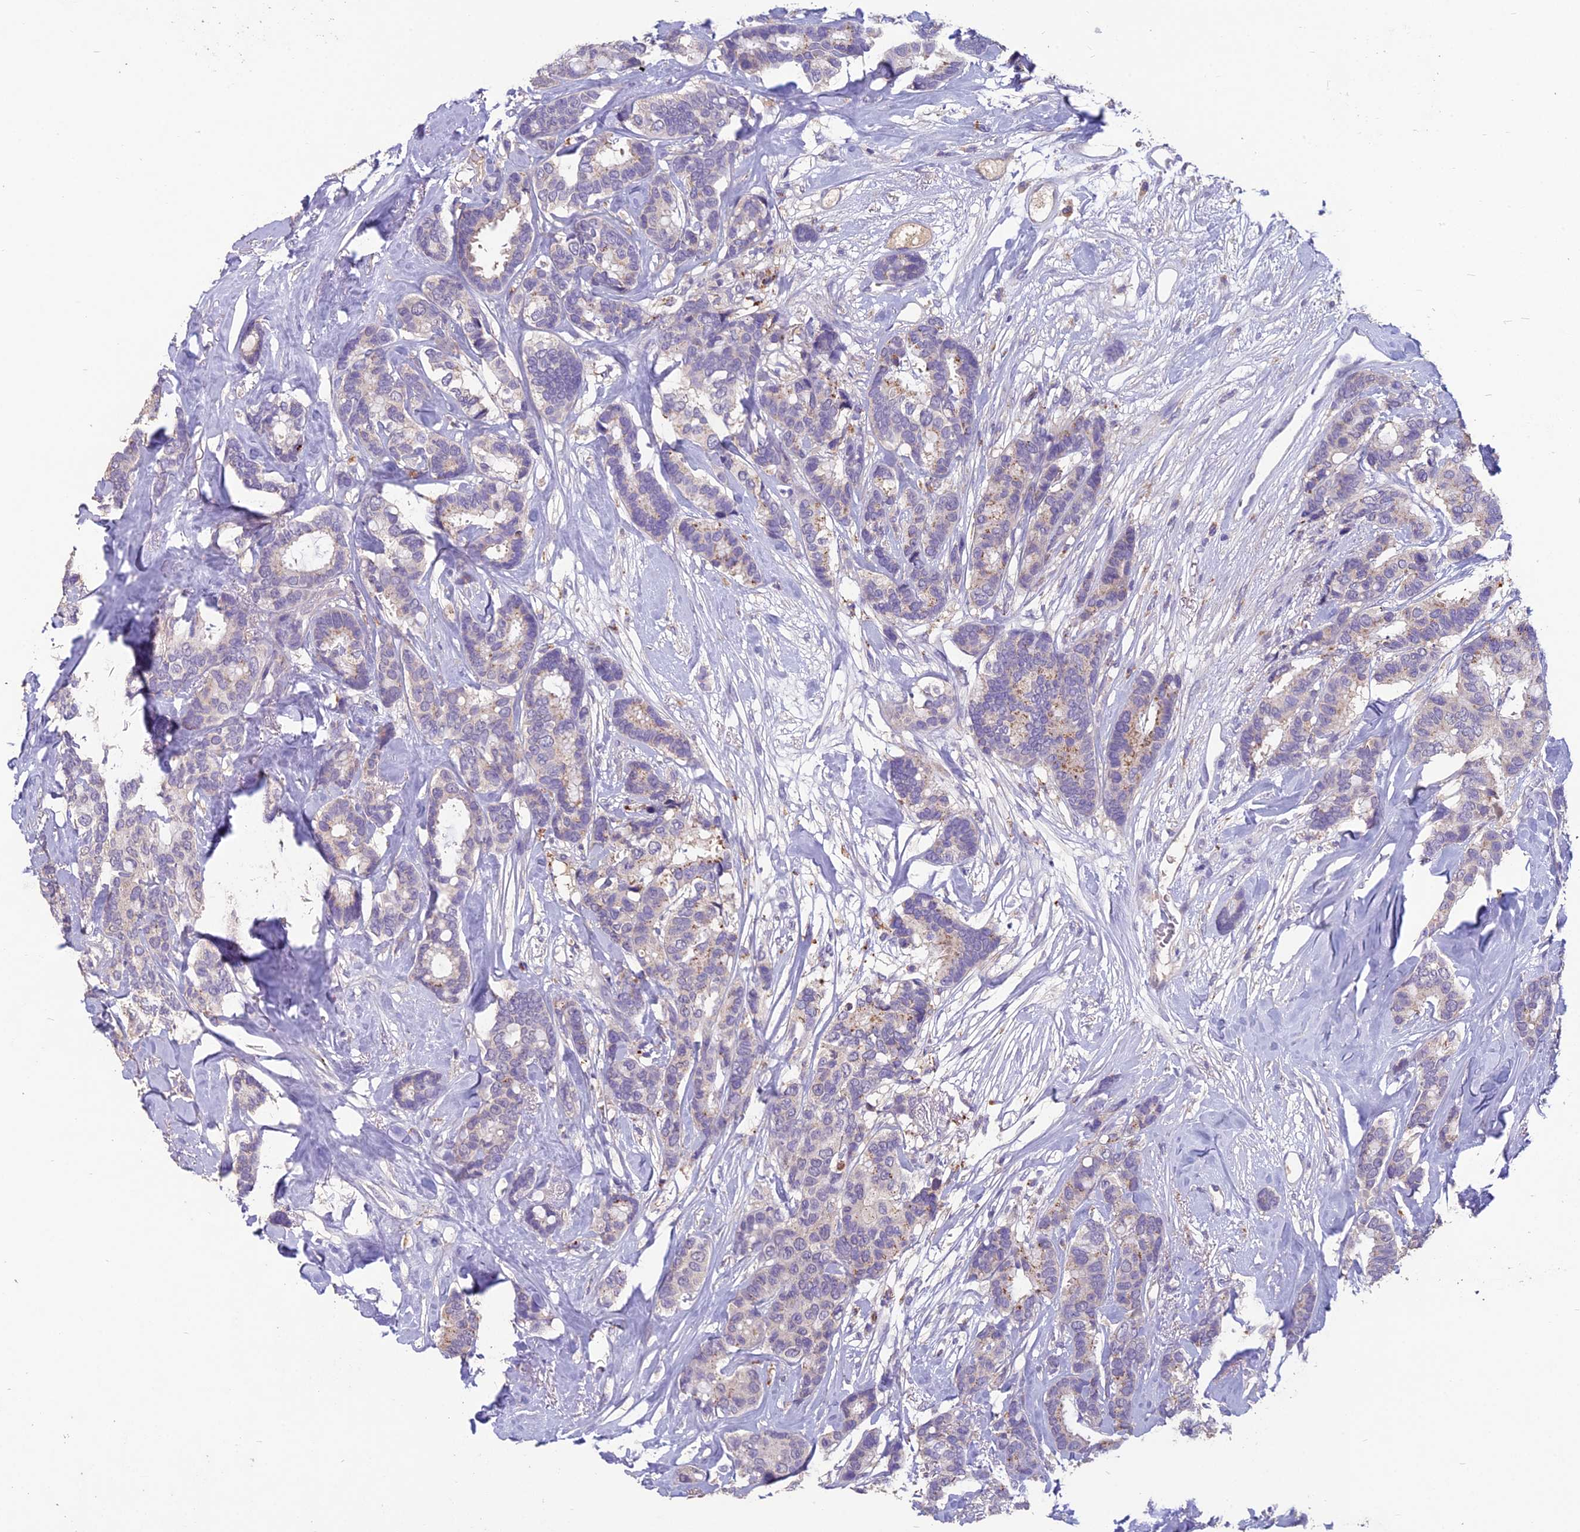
{"staining": {"intensity": "moderate", "quantity": "<25%", "location": "cytoplasmic/membranous"}, "tissue": "breast cancer", "cell_type": "Tumor cells", "image_type": "cancer", "snomed": [{"axis": "morphology", "description": "Duct carcinoma"}, {"axis": "topography", "description": "Breast"}], "caption": "High-magnification brightfield microscopy of breast cancer stained with DAB (brown) and counterstained with hematoxylin (blue). tumor cells exhibit moderate cytoplasmic/membranous positivity is appreciated in approximately<25% of cells.", "gene": "CEACAM16", "patient": {"sex": "female", "age": 87}}